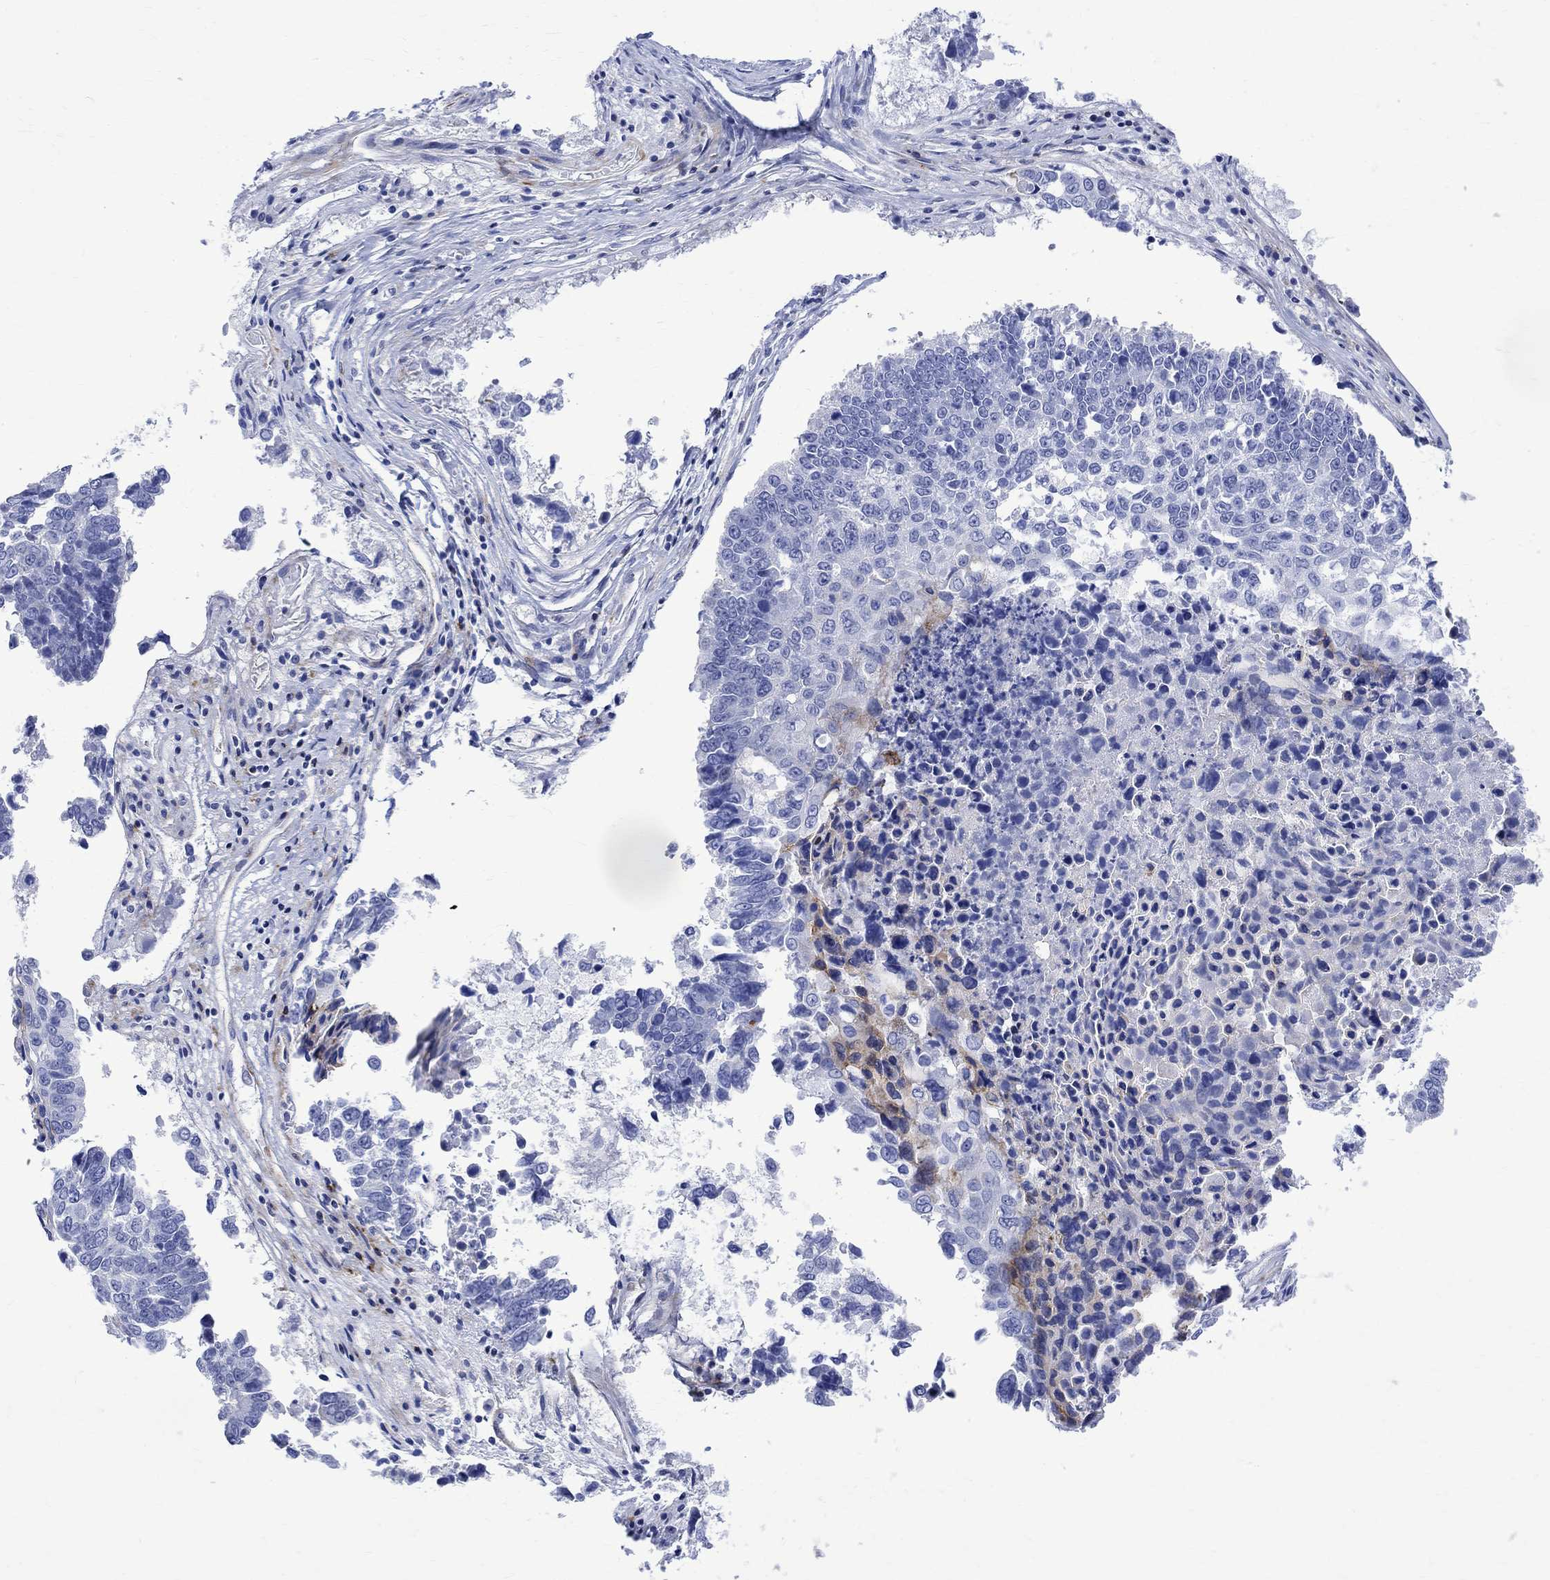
{"staining": {"intensity": "negative", "quantity": "none", "location": "none"}, "tissue": "lung cancer", "cell_type": "Tumor cells", "image_type": "cancer", "snomed": [{"axis": "morphology", "description": "Squamous cell carcinoma, NOS"}, {"axis": "topography", "description": "Lung"}], "caption": "This histopathology image is of lung cancer (squamous cell carcinoma) stained with immunohistochemistry (IHC) to label a protein in brown with the nuclei are counter-stained blue. There is no positivity in tumor cells.", "gene": "PARVB", "patient": {"sex": "male", "age": 73}}